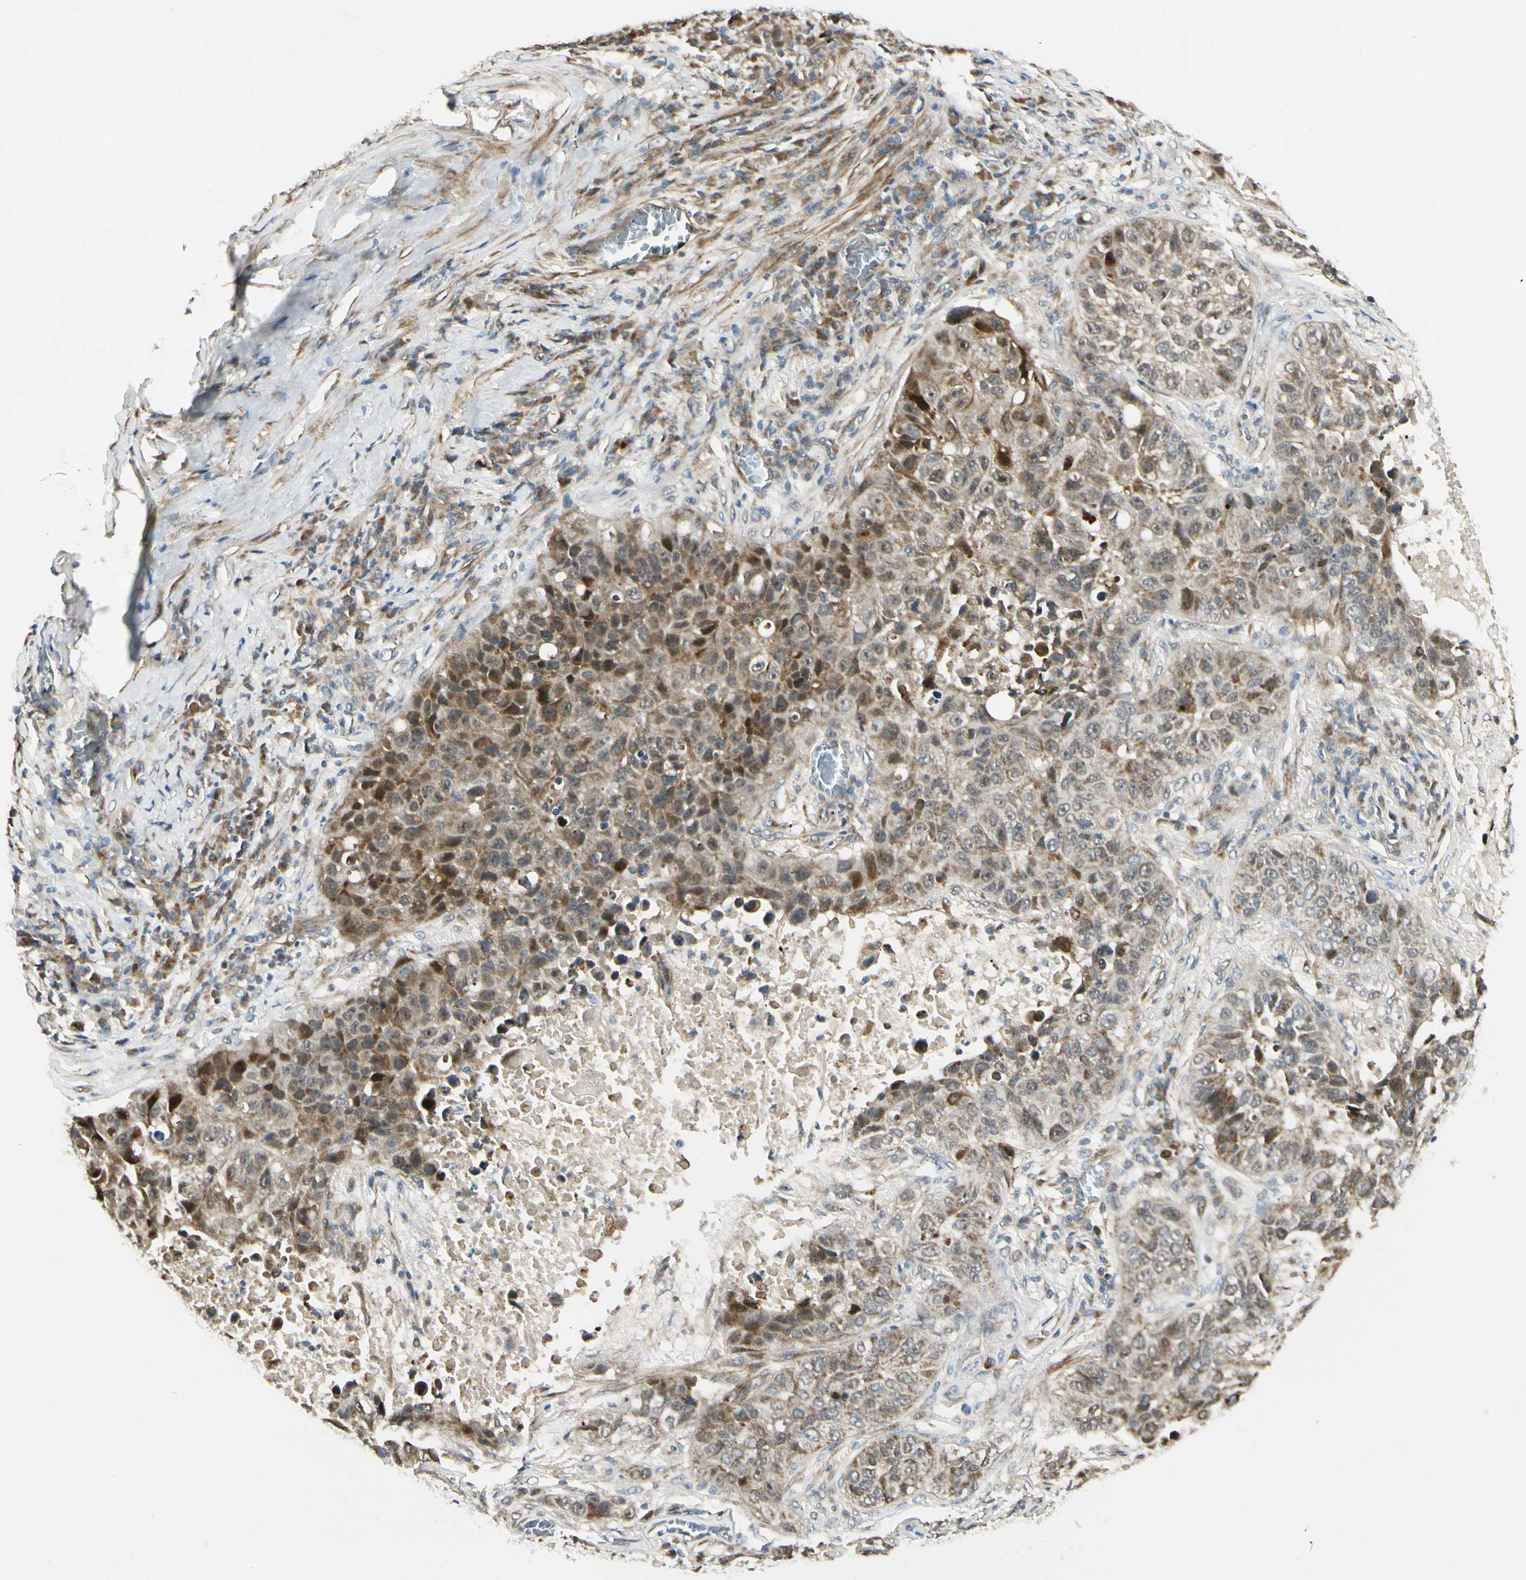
{"staining": {"intensity": "moderate", "quantity": ">75%", "location": "cytoplasmic/membranous"}, "tissue": "lung cancer", "cell_type": "Tumor cells", "image_type": "cancer", "snomed": [{"axis": "morphology", "description": "Squamous cell carcinoma, NOS"}, {"axis": "topography", "description": "Lung"}], "caption": "This histopathology image demonstrates IHC staining of human lung cancer, with medium moderate cytoplasmic/membranous staining in approximately >75% of tumor cells.", "gene": "P4HA3", "patient": {"sex": "male", "age": 57}}